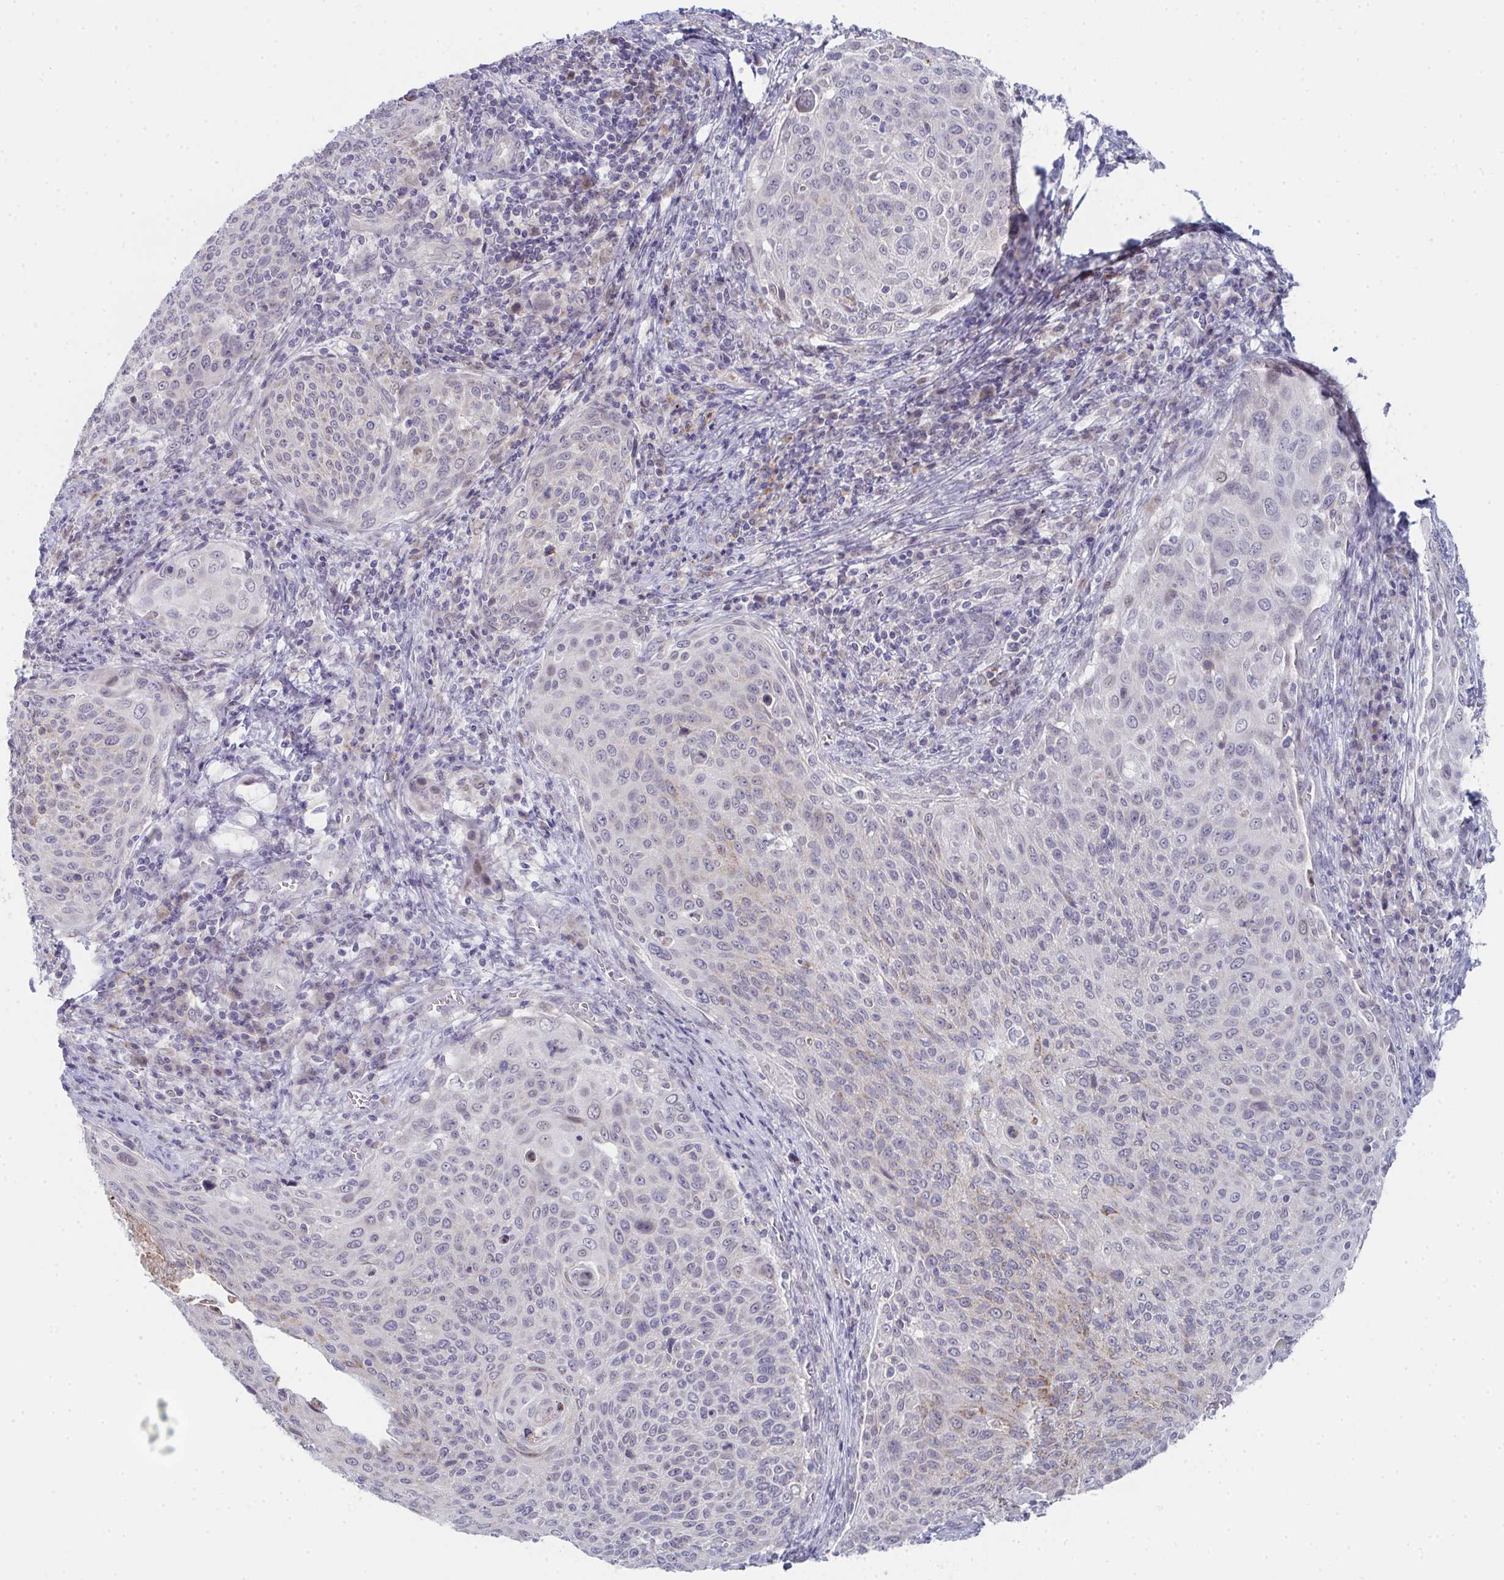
{"staining": {"intensity": "negative", "quantity": "none", "location": "none"}, "tissue": "cervical cancer", "cell_type": "Tumor cells", "image_type": "cancer", "snomed": [{"axis": "morphology", "description": "Squamous cell carcinoma, NOS"}, {"axis": "topography", "description": "Cervix"}], "caption": "High magnification brightfield microscopy of cervical squamous cell carcinoma stained with DAB (brown) and counterstained with hematoxylin (blue): tumor cells show no significant staining.", "gene": "VWDE", "patient": {"sex": "female", "age": 31}}